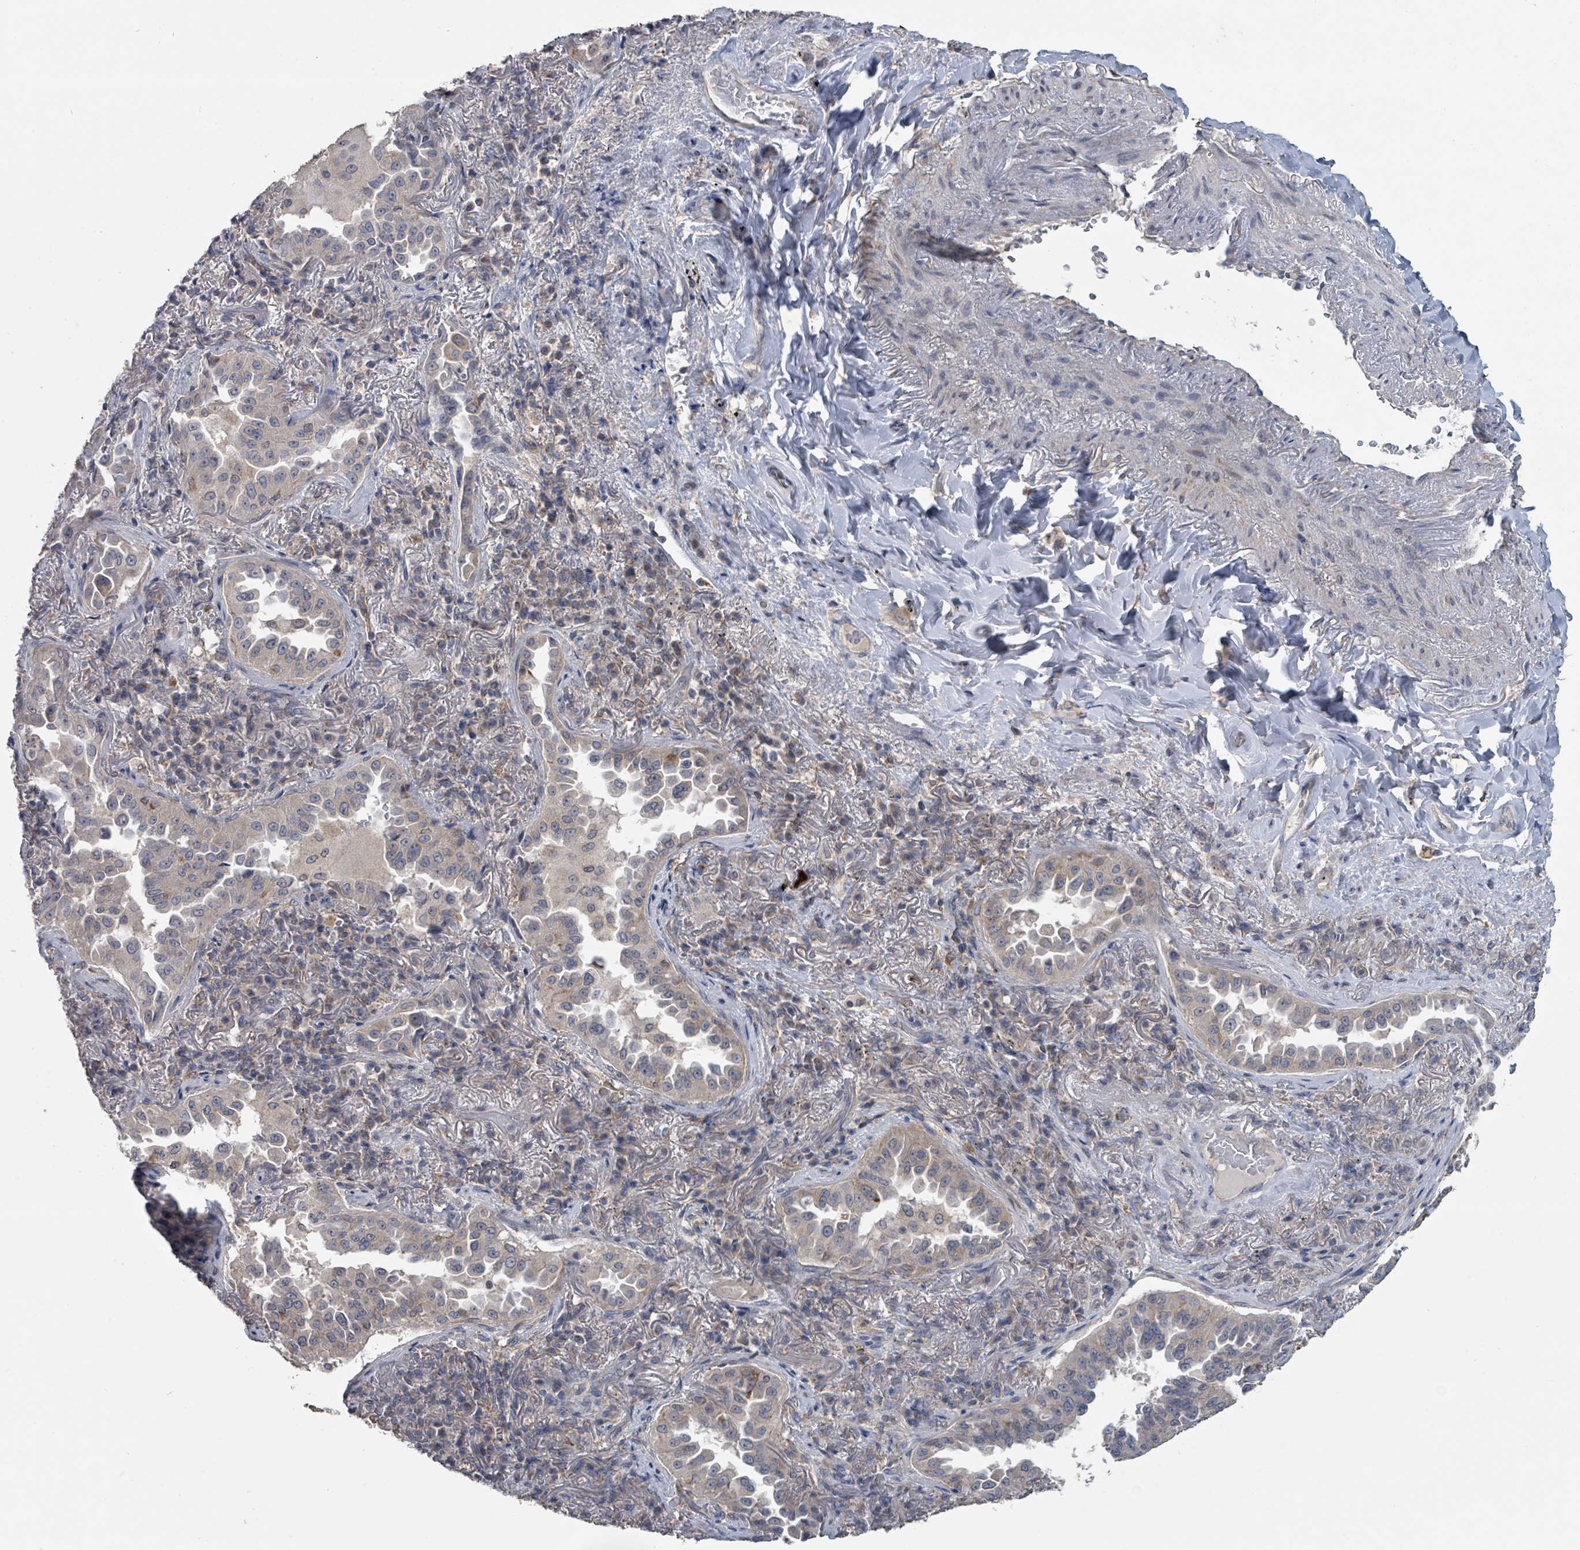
{"staining": {"intensity": "weak", "quantity": "<25%", "location": "cytoplasmic/membranous"}, "tissue": "lung cancer", "cell_type": "Tumor cells", "image_type": "cancer", "snomed": [{"axis": "morphology", "description": "Adenocarcinoma, NOS"}, {"axis": "topography", "description": "Lung"}], "caption": "Protein analysis of lung cancer displays no significant positivity in tumor cells.", "gene": "SLC9A7", "patient": {"sex": "female", "age": 69}}